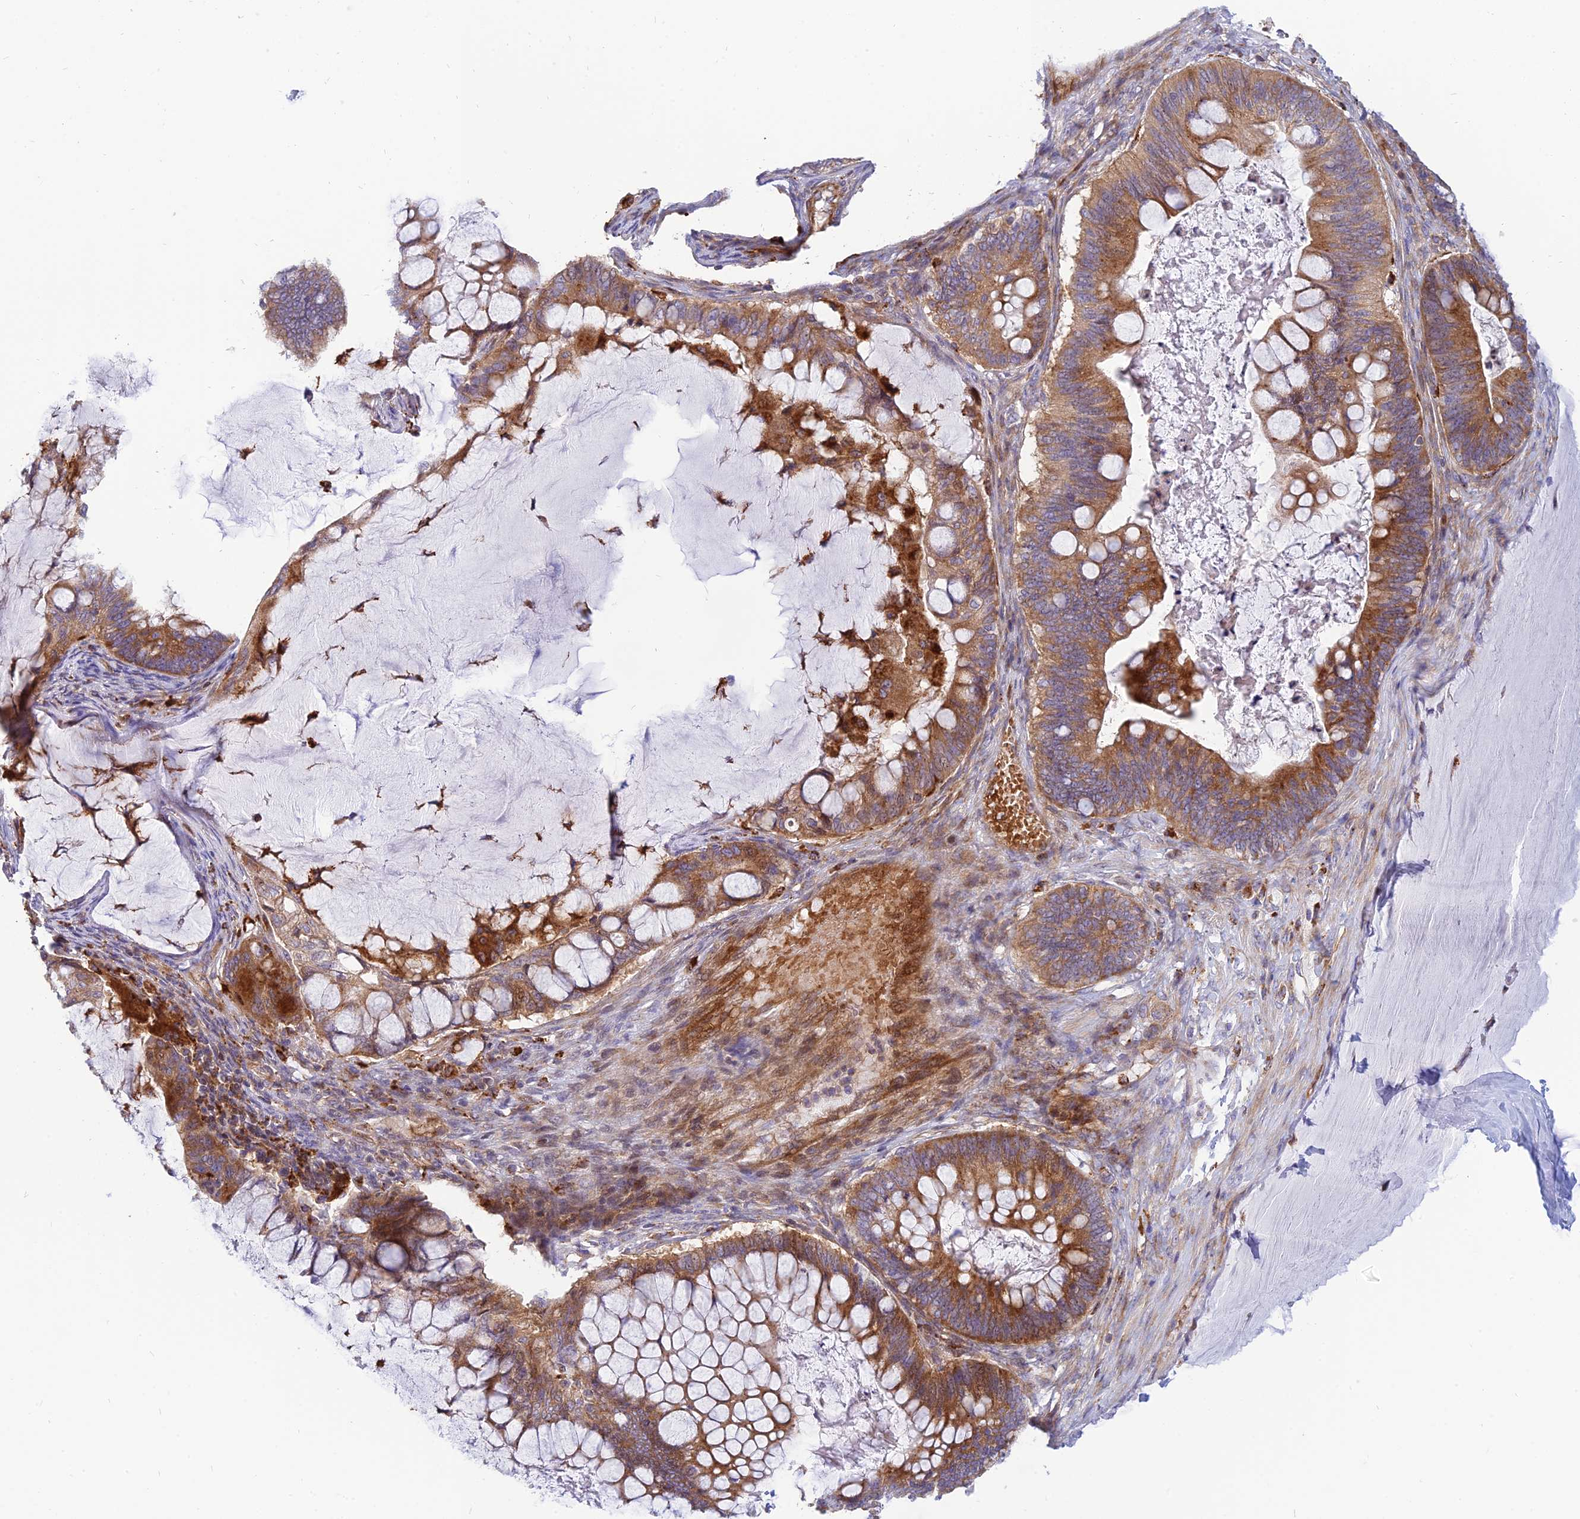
{"staining": {"intensity": "moderate", "quantity": ">75%", "location": "cytoplasmic/membranous"}, "tissue": "ovarian cancer", "cell_type": "Tumor cells", "image_type": "cancer", "snomed": [{"axis": "morphology", "description": "Cystadenocarcinoma, mucinous, NOS"}, {"axis": "topography", "description": "Ovary"}], "caption": "Ovarian mucinous cystadenocarcinoma stained for a protein (brown) demonstrates moderate cytoplasmic/membranous positive staining in approximately >75% of tumor cells.", "gene": "PHKA2", "patient": {"sex": "female", "age": 61}}